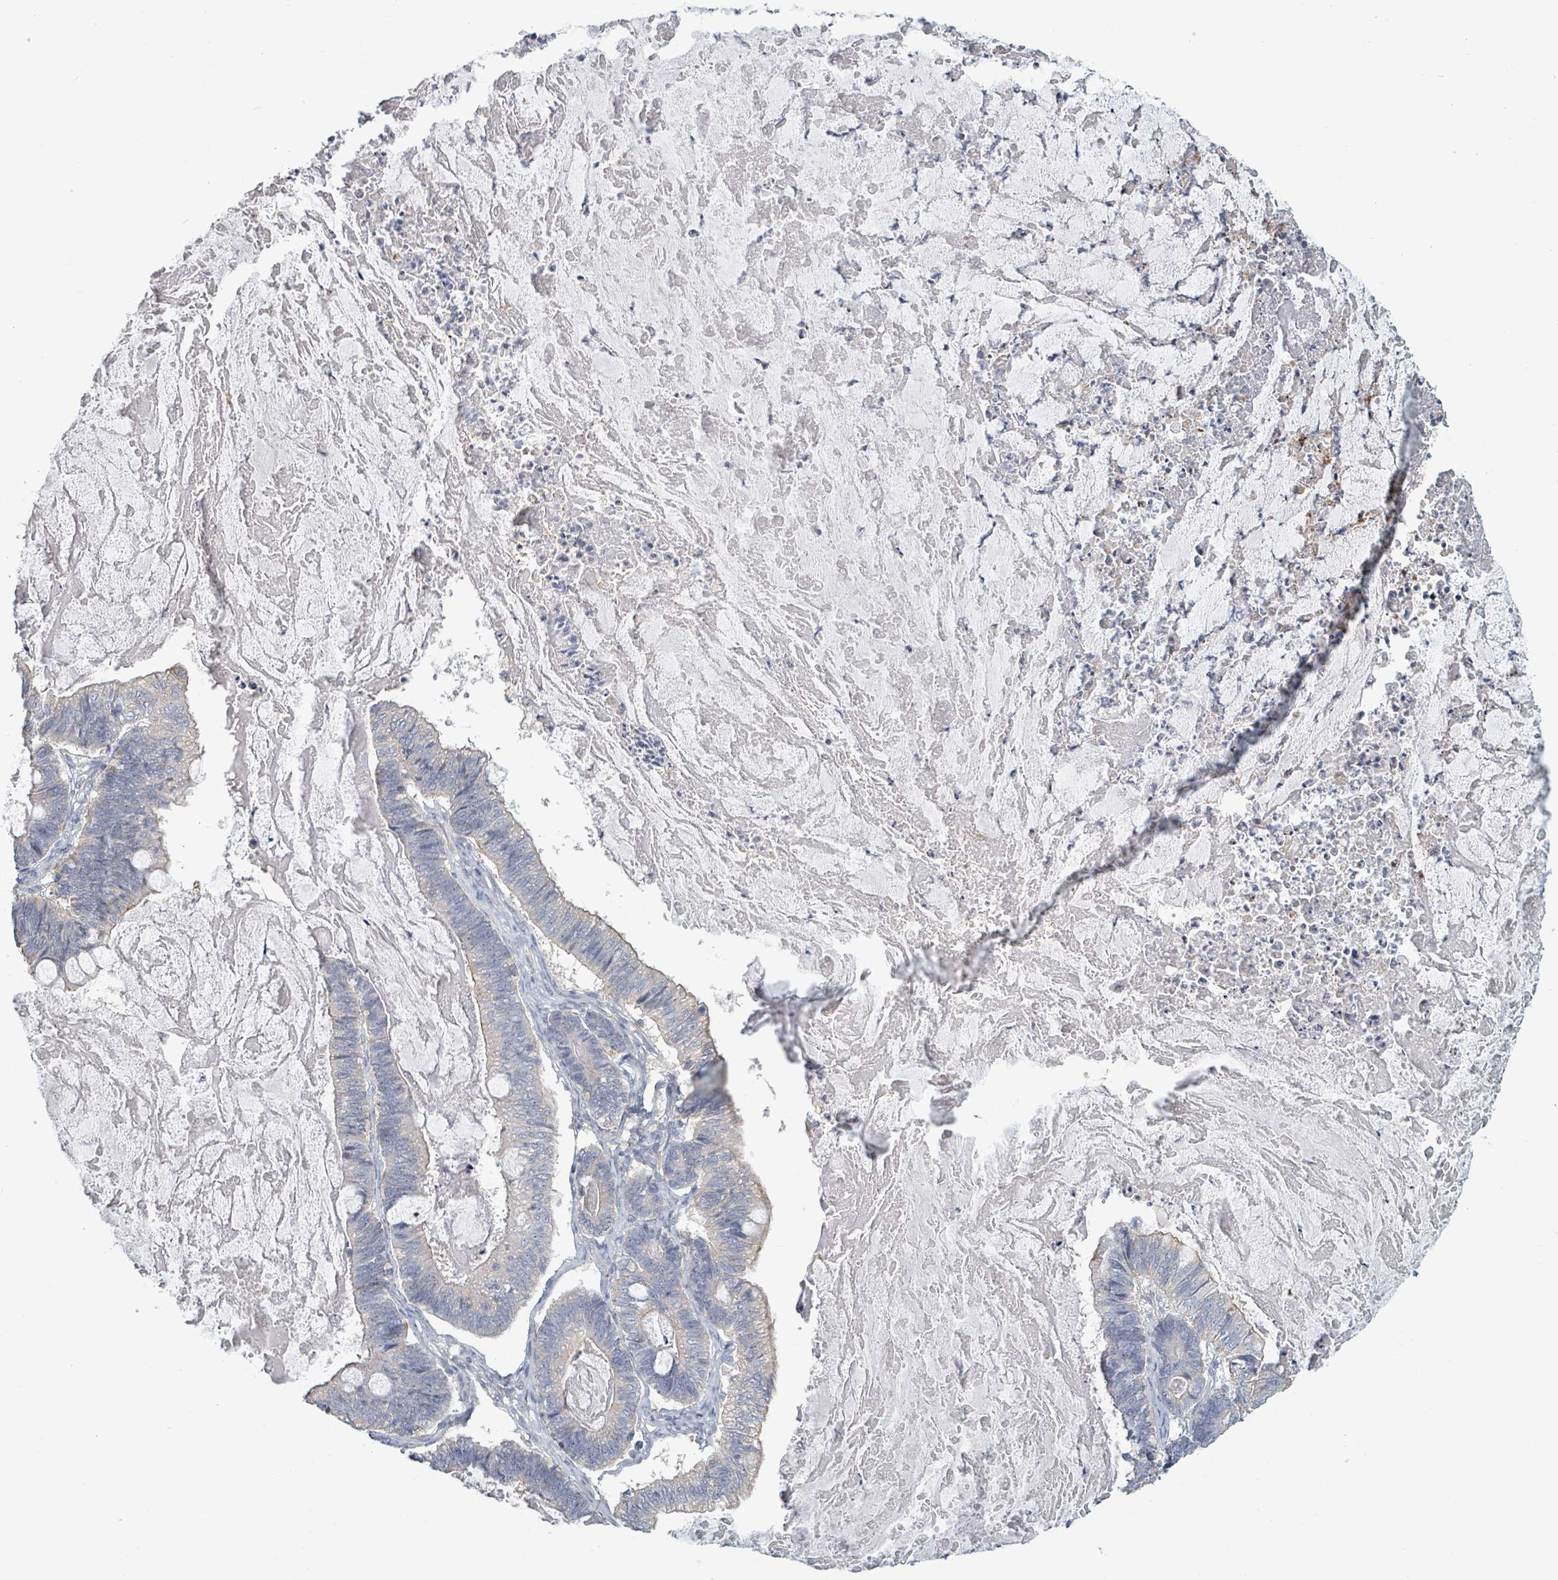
{"staining": {"intensity": "negative", "quantity": "none", "location": "none"}, "tissue": "ovarian cancer", "cell_type": "Tumor cells", "image_type": "cancer", "snomed": [{"axis": "morphology", "description": "Cystadenocarcinoma, mucinous, NOS"}, {"axis": "topography", "description": "Ovary"}], "caption": "This is a micrograph of immunohistochemistry staining of ovarian mucinous cystadenocarcinoma, which shows no staining in tumor cells. Nuclei are stained in blue.", "gene": "PLAUR", "patient": {"sex": "female", "age": 61}}